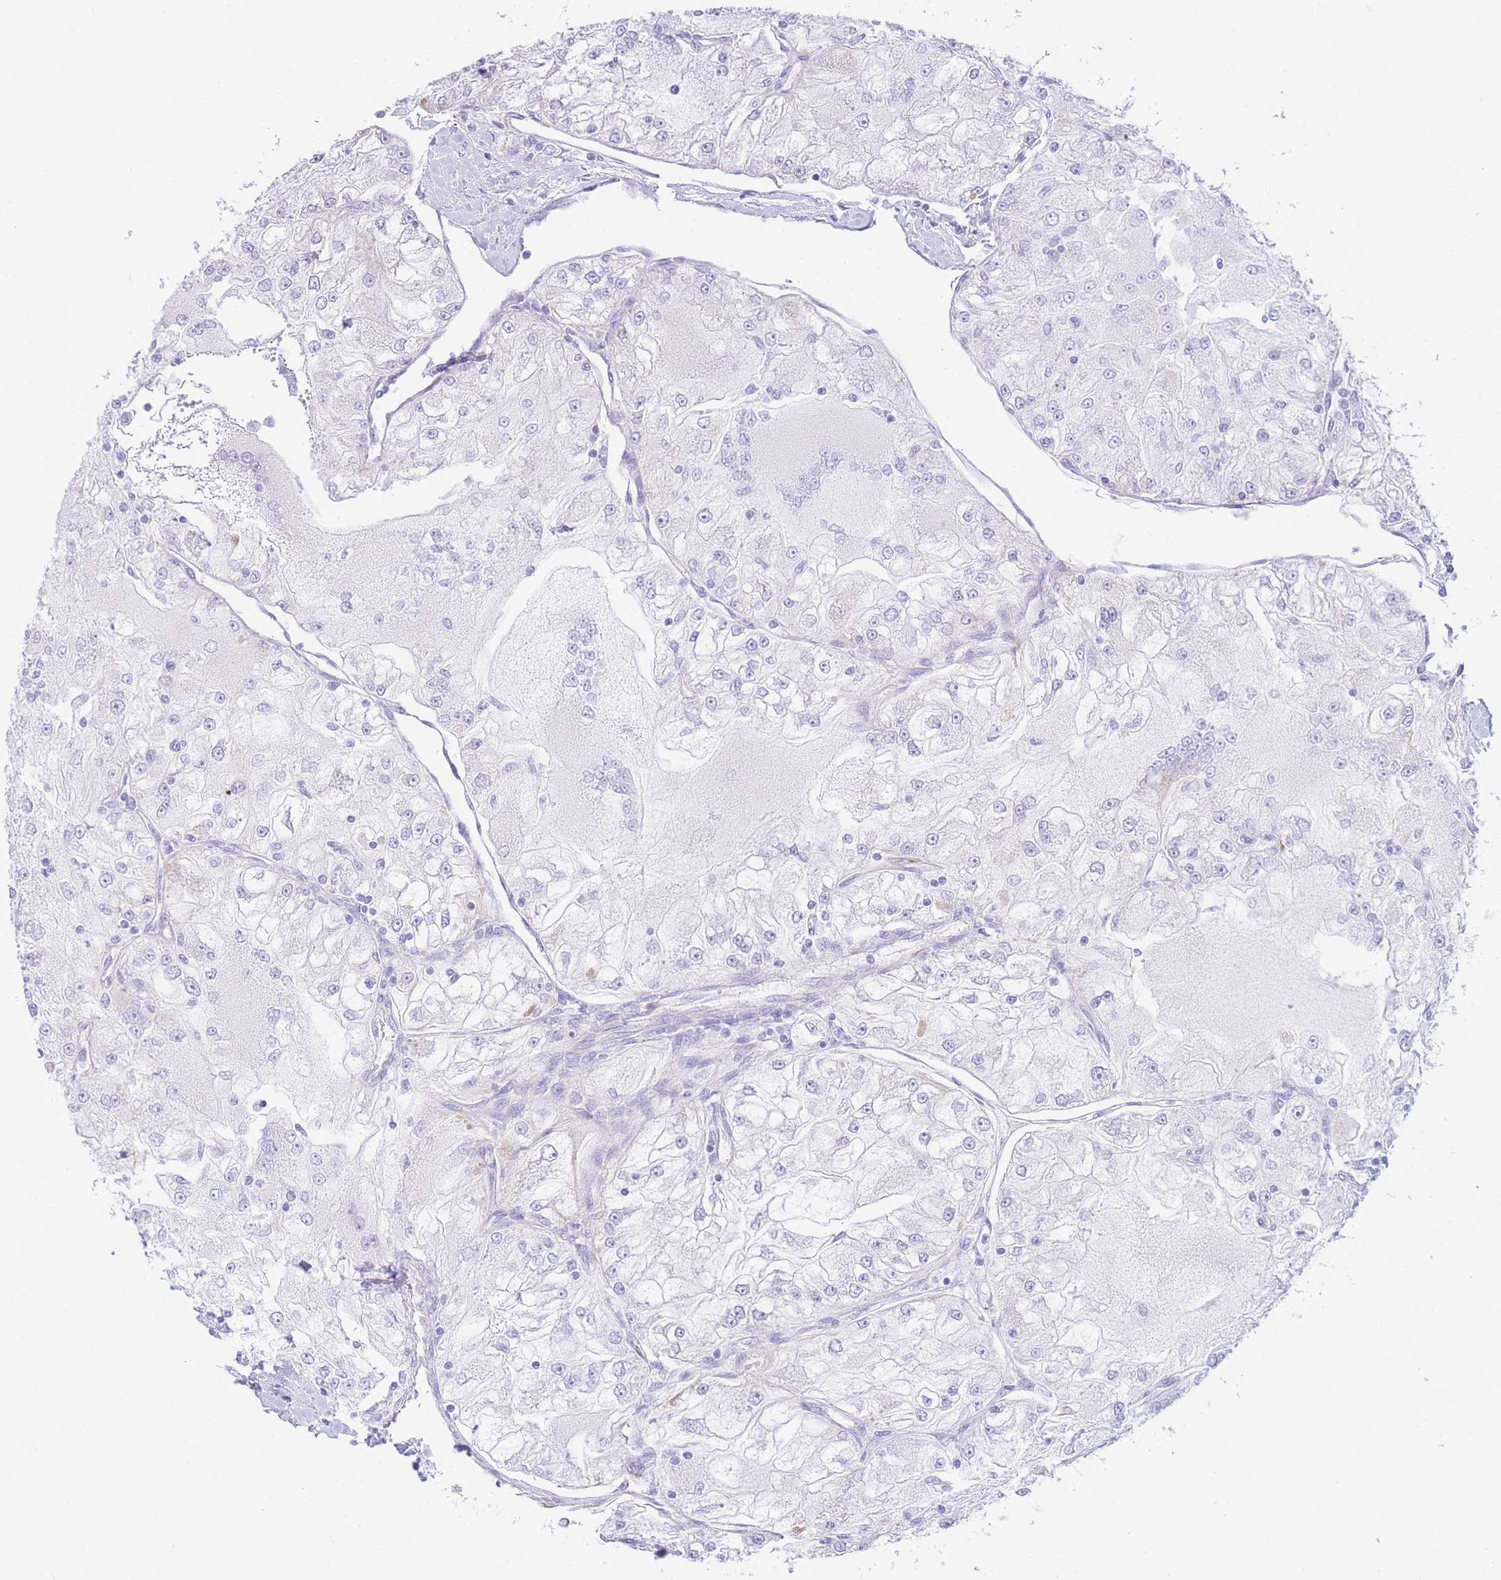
{"staining": {"intensity": "negative", "quantity": "none", "location": "none"}, "tissue": "renal cancer", "cell_type": "Tumor cells", "image_type": "cancer", "snomed": [{"axis": "morphology", "description": "Adenocarcinoma, NOS"}, {"axis": "topography", "description": "Kidney"}], "caption": "Tumor cells show no significant protein expression in renal cancer (adenocarcinoma).", "gene": "ACSM4", "patient": {"sex": "female", "age": 72}}